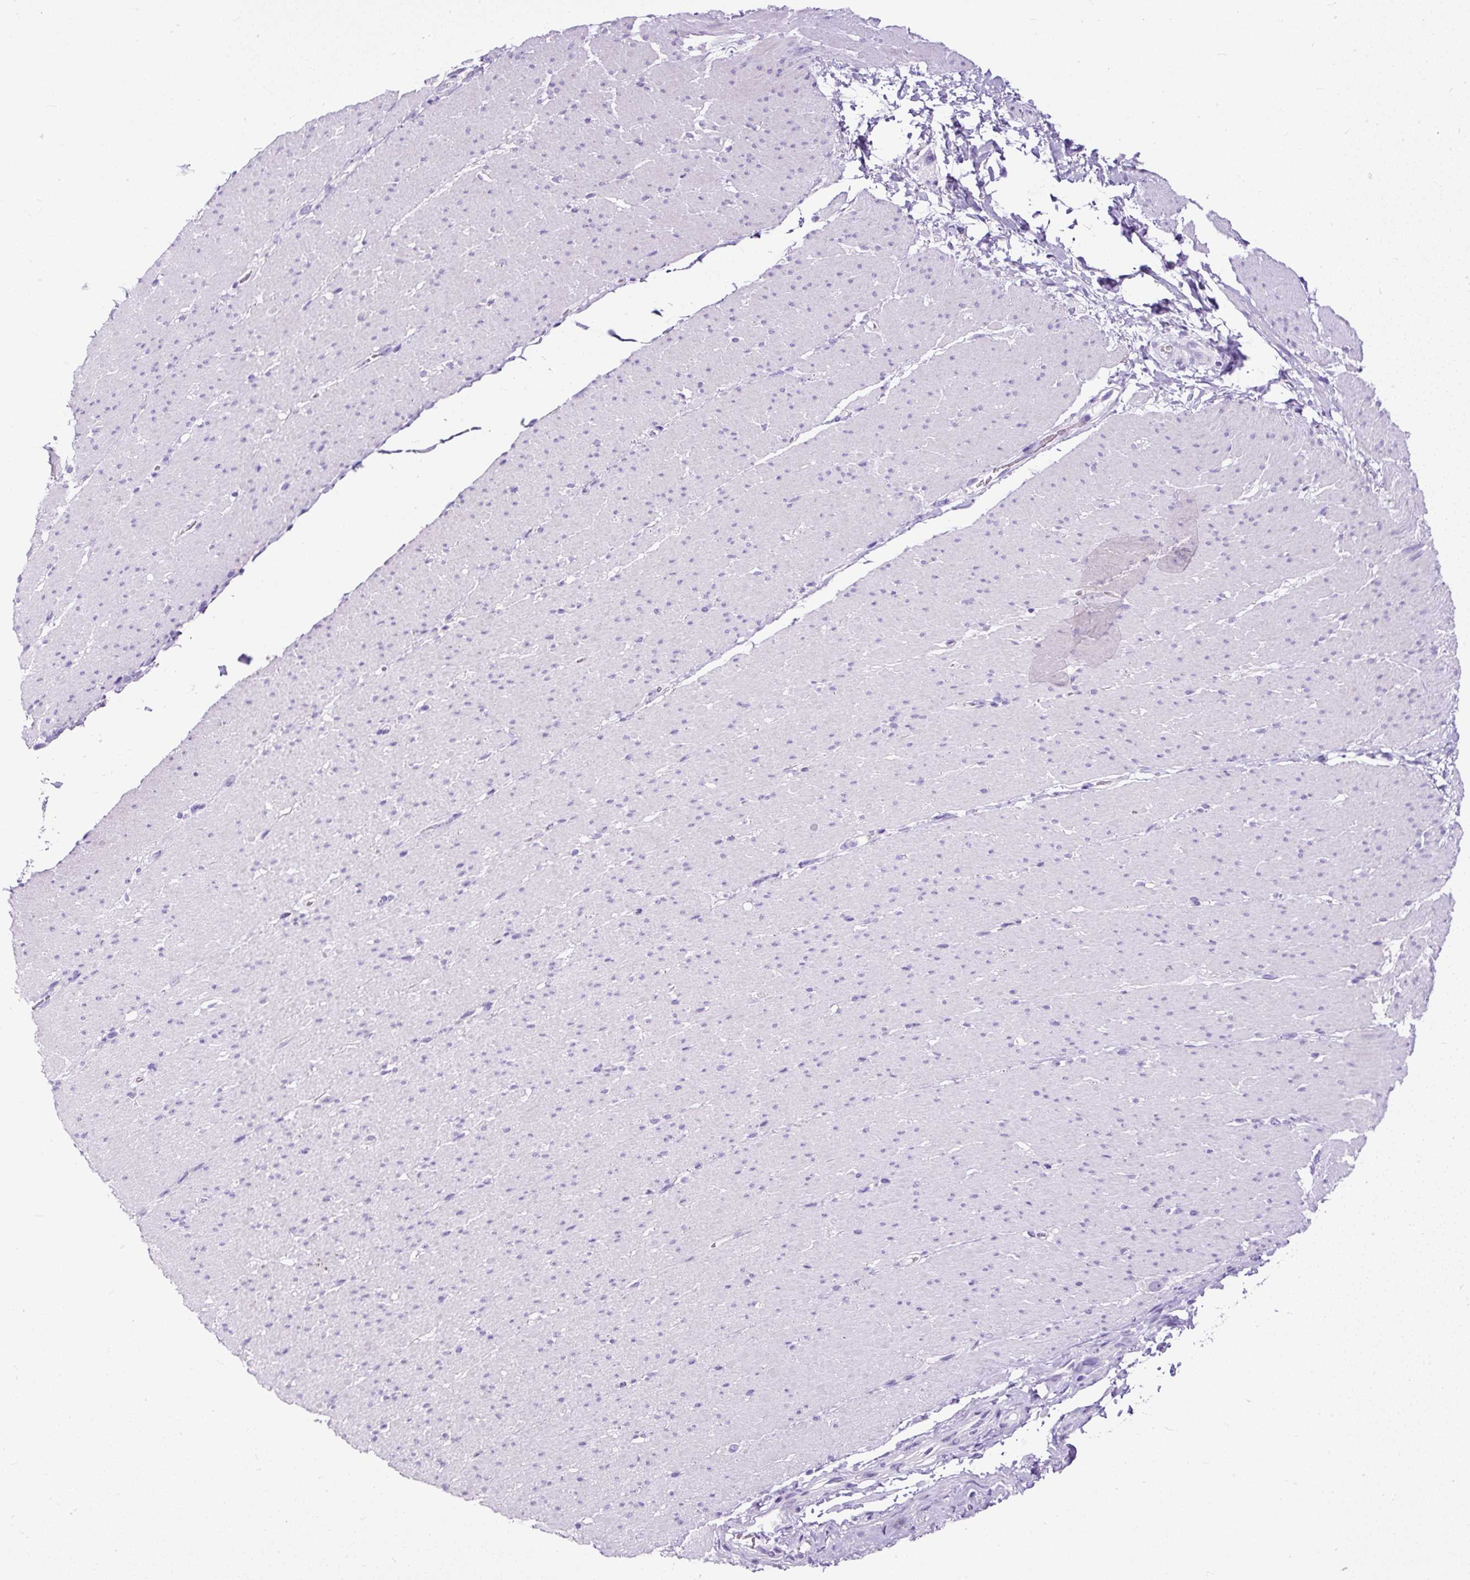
{"staining": {"intensity": "negative", "quantity": "none", "location": "none"}, "tissue": "smooth muscle", "cell_type": "Smooth muscle cells", "image_type": "normal", "snomed": [{"axis": "morphology", "description": "Normal tissue, NOS"}, {"axis": "topography", "description": "Smooth muscle"}, {"axis": "topography", "description": "Rectum"}], "caption": "This is an immunohistochemistry (IHC) image of unremarkable smooth muscle. There is no staining in smooth muscle cells.", "gene": "STOX2", "patient": {"sex": "male", "age": 53}}